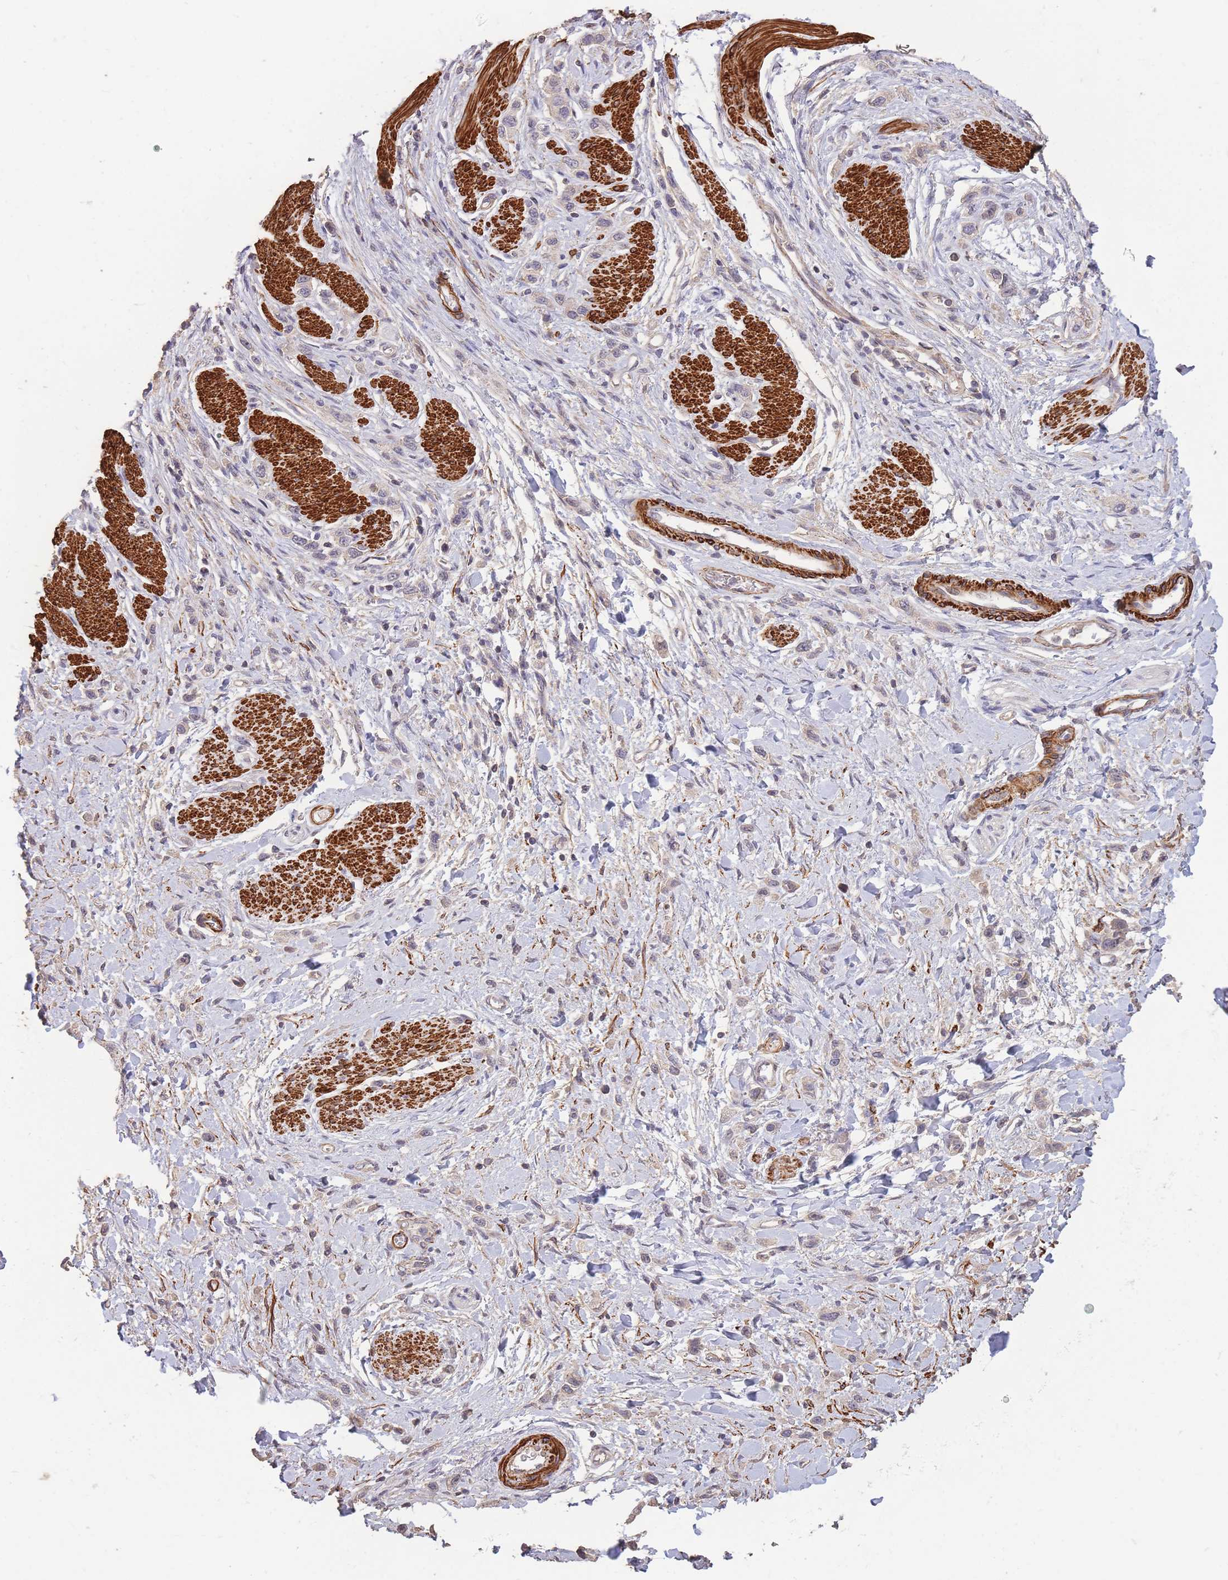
{"staining": {"intensity": "negative", "quantity": "none", "location": "none"}, "tissue": "stomach cancer", "cell_type": "Tumor cells", "image_type": "cancer", "snomed": [{"axis": "morphology", "description": "Adenocarcinoma, NOS"}, {"axis": "topography", "description": "Stomach"}], "caption": "Immunohistochemistry of human adenocarcinoma (stomach) reveals no staining in tumor cells.", "gene": "NLRC4", "patient": {"sex": "female", "age": 65}}